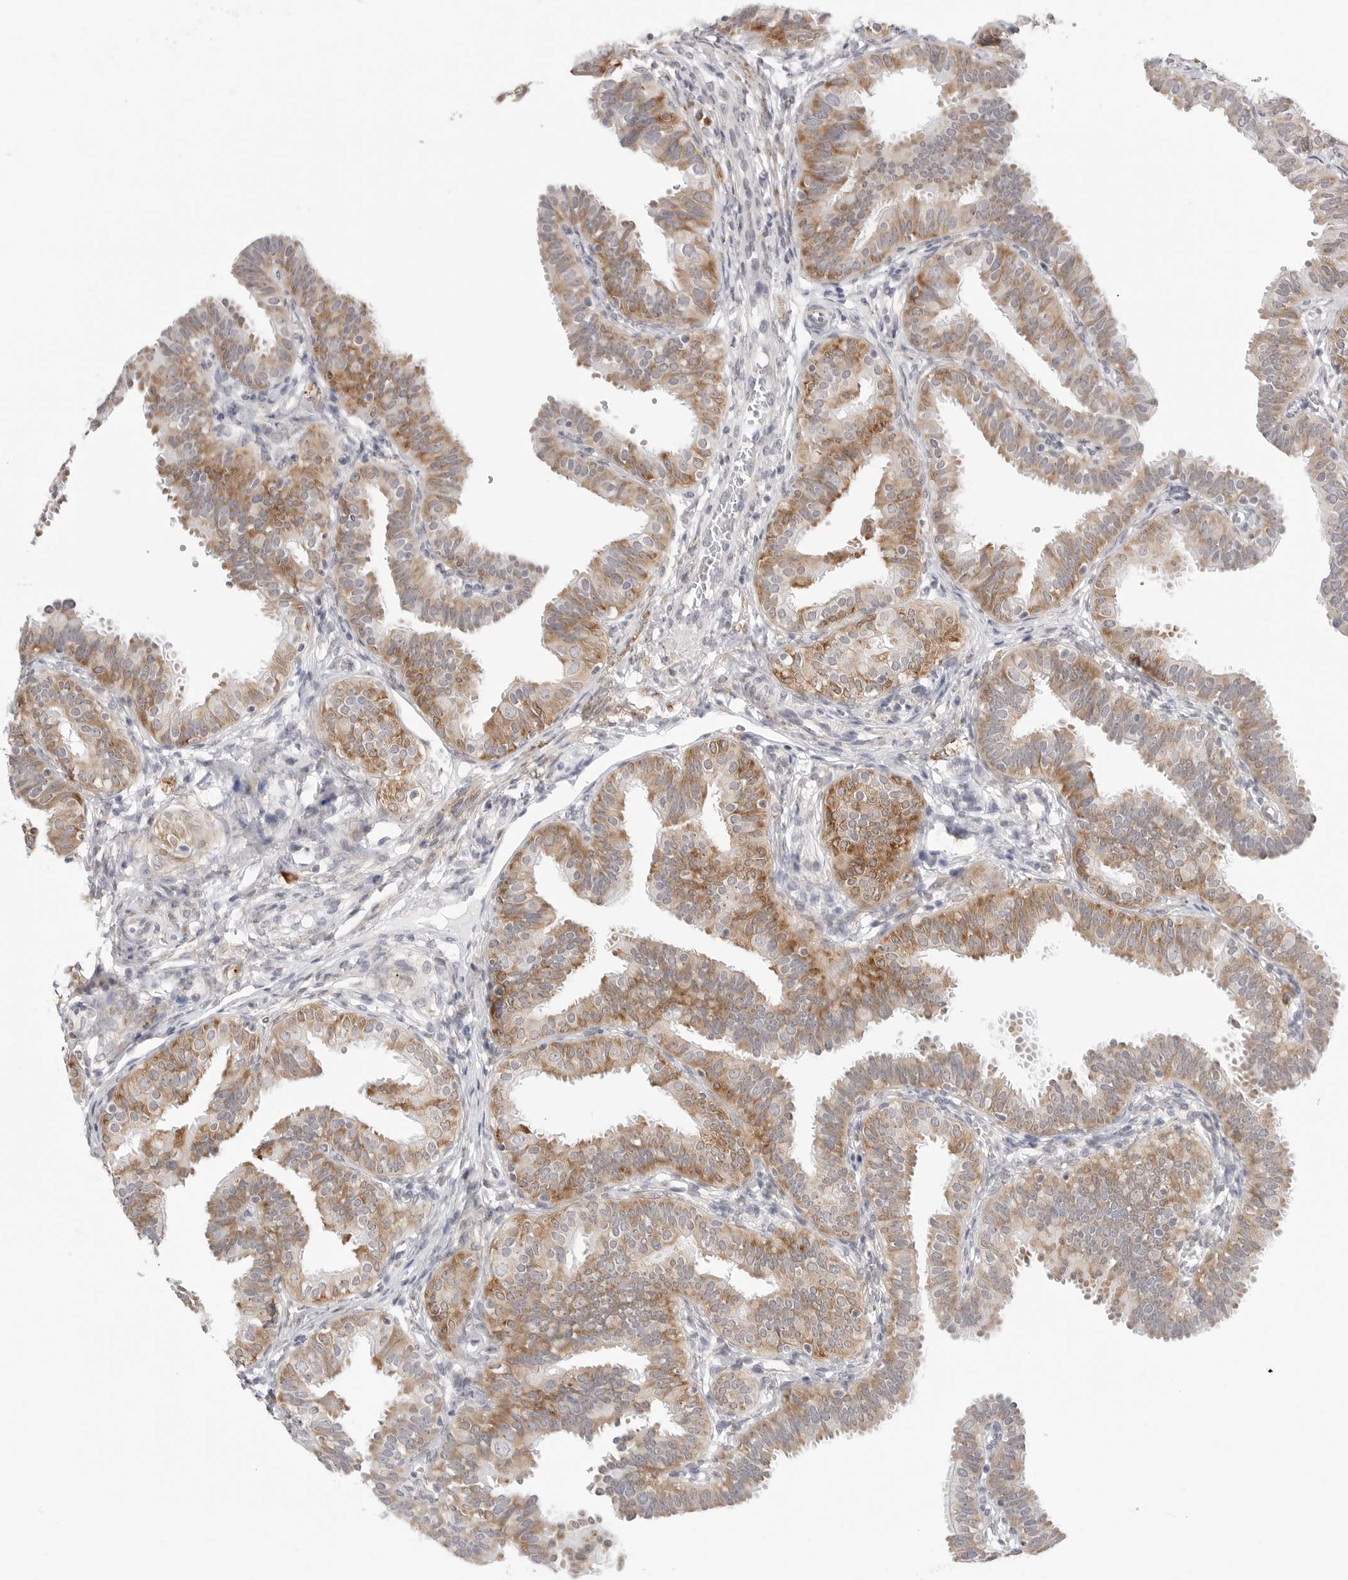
{"staining": {"intensity": "moderate", "quantity": "25%-75%", "location": "cytoplasmic/membranous"}, "tissue": "fallopian tube", "cell_type": "Glandular cells", "image_type": "normal", "snomed": [{"axis": "morphology", "description": "Normal tissue, NOS"}, {"axis": "topography", "description": "Fallopian tube"}], "caption": "Protein analysis of unremarkable fallopian tube exhibits moderate cytoplasmic/membranous positivity in approximately 25%-75% of glandular cells. (DAB IHC with brightfield microscopy, high magnification).", "gene": "RPN1", "patient": {"sex": "female", "age": 35}}